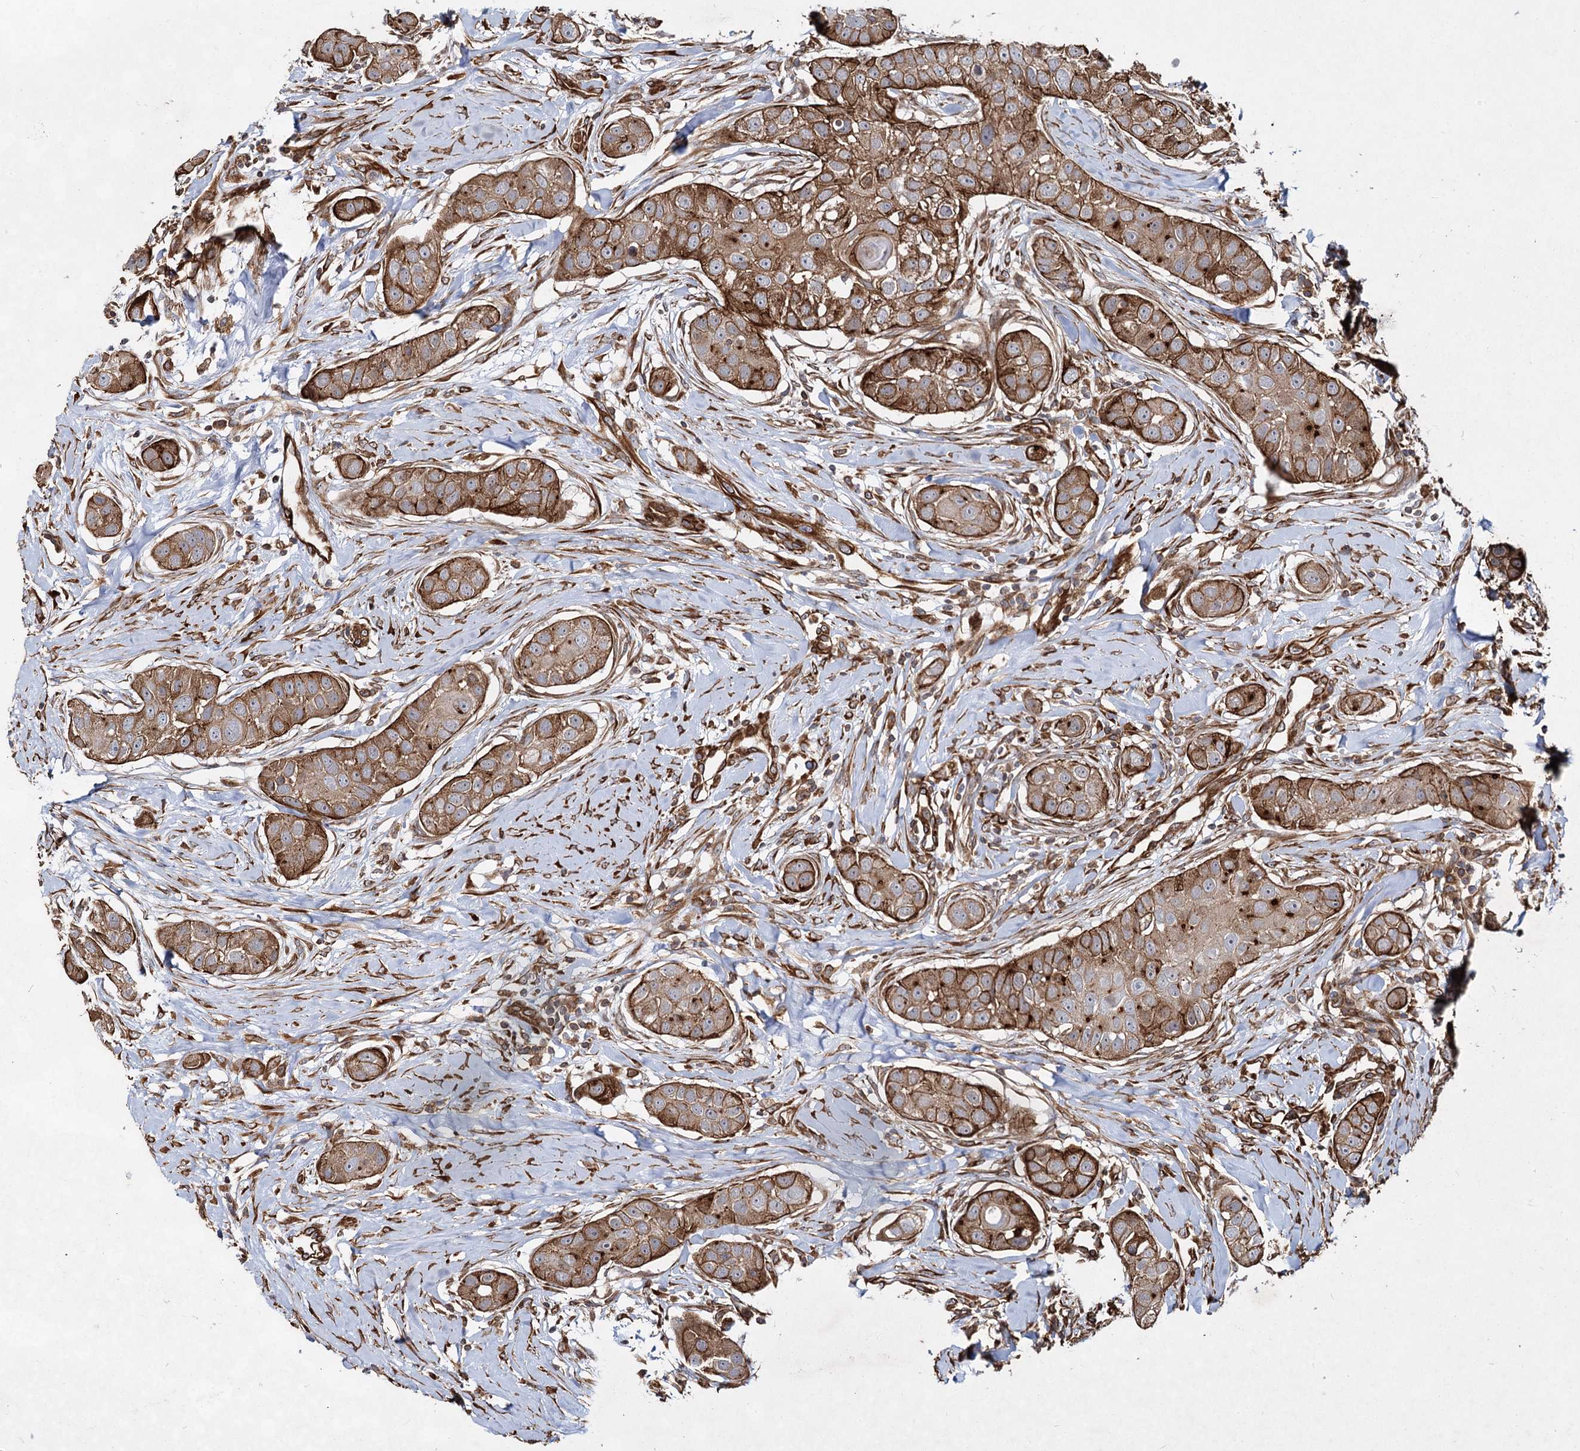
{"staining": {"intensity": "strong", "quantity": ">75%", "location": "cytoplasmic/membranous"}, "tissue": "head and neck cancer", "cell_type": "Tumor cells", "image_type": "cancer", "snomed": [{"axis": "morphology", "description": "Normal tissue, NOS"}, {"axis": "morphology", "description": "Squamous cell carcinoma, NOS"}, {"axis": "topography", "description": "Skeletal muscle"}, {"axis": "topography", "description": "Head-Neck"}], "caption": "Head and neck cancer stained with DAB (3,3'-diaminobenzidine) IHC exhibits high levels of strong cytoplasmic/membranous positivity in about >75% of tumor cells.", "gene": "IQSEC1", "patient": {"sex": "male", "age": 51}}